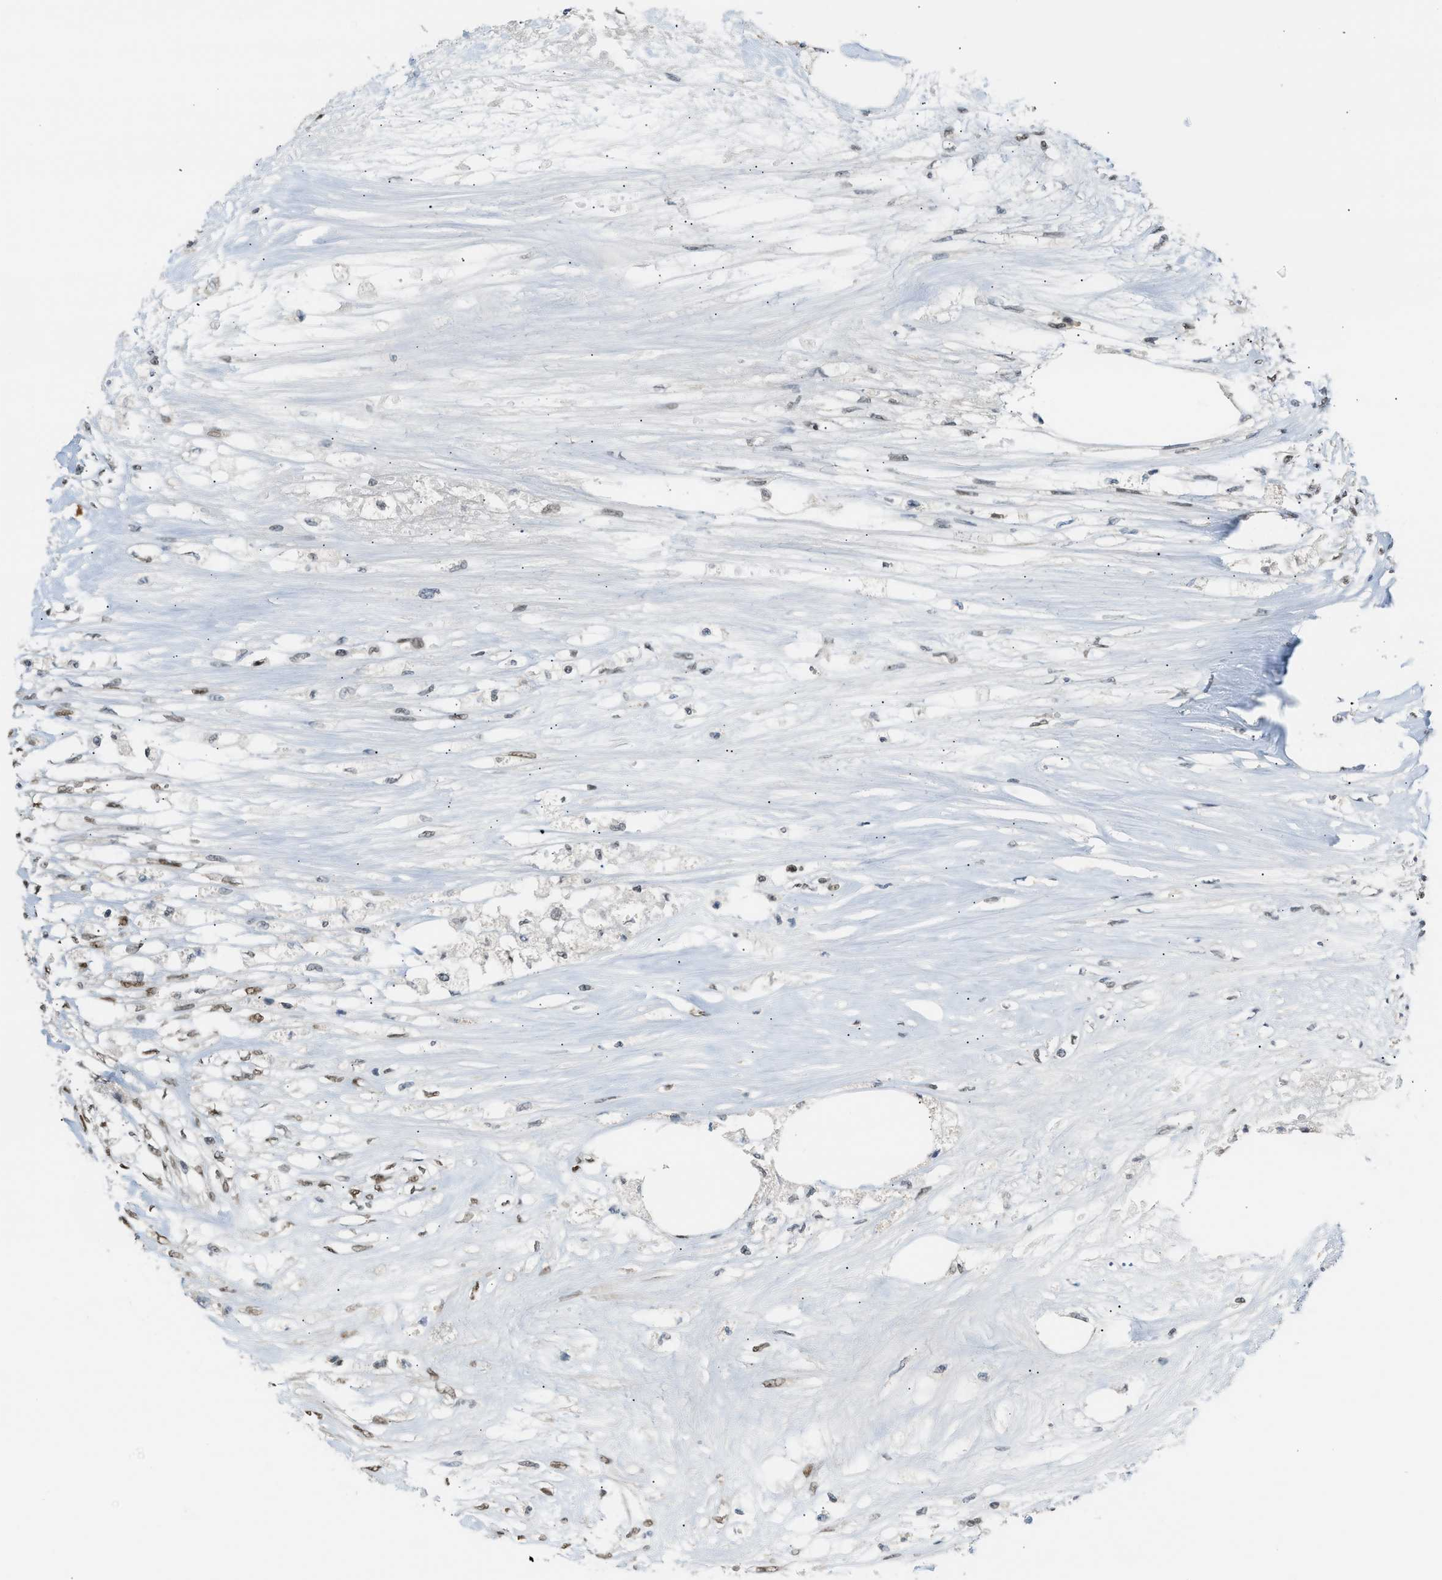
{"staining": {"intensity": "moderate", "quantity": ">75%", "location": "nuclear"}, "tissue": "colorectal cancer", "cell_type": "Tumor cells", "image_type": "cancer", "snomed": [{"axis": "morphology", "description": "Adenocarcinoma, NOS"}, {"axis": "topography", "description": "Colon"}], "caption": "This is a photomicrograph of immunohistochemistry (IHC) staining of colorectal adenocarcinoma, which shows moderate staining in the nuclear of tumor cells.", "gene": "SSBP2", "patient": {"sex": "female", "age": 57}}